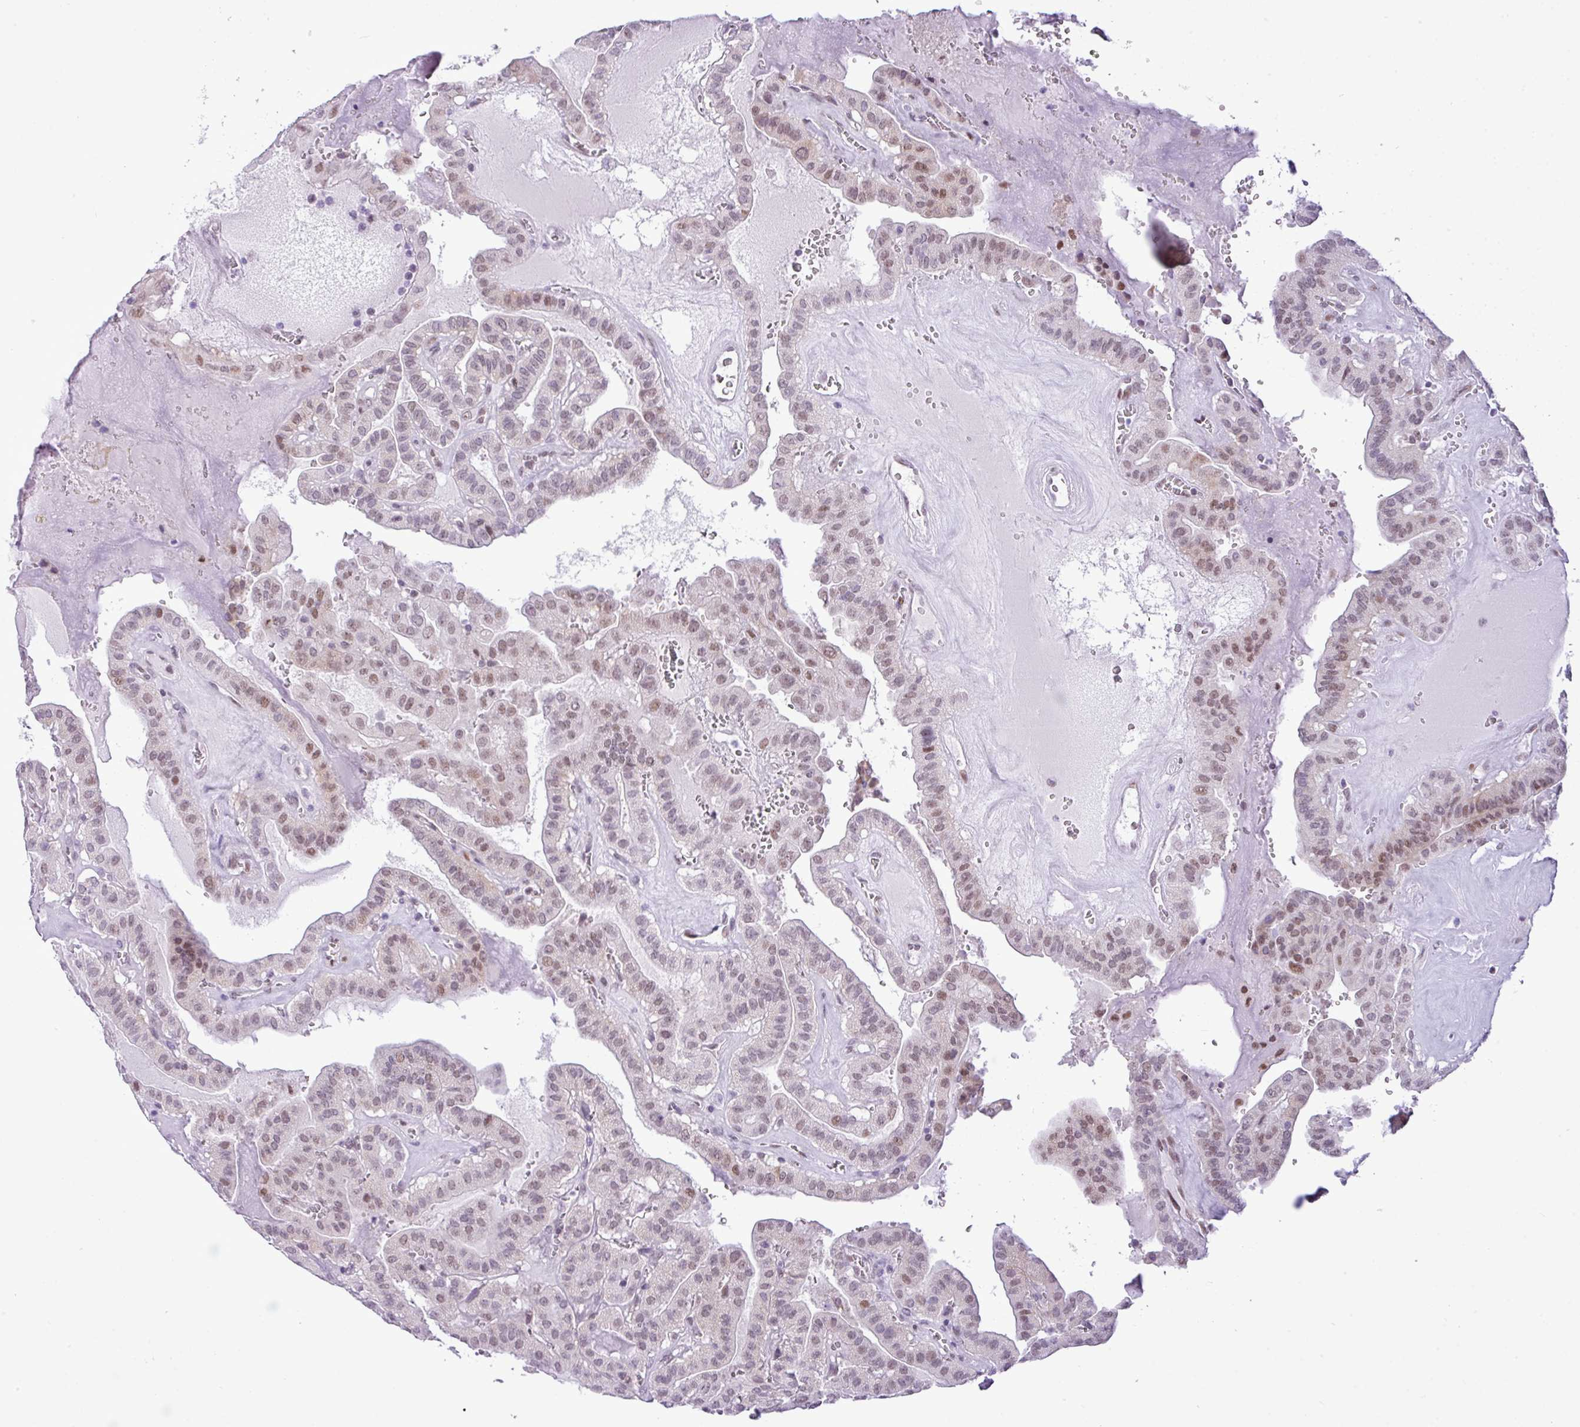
{"staining": {"intensity": "weak", "quantity": ">75%", "location": "nuclear"}, "tissue": "thyroid cancer", "cell_type": "Tumor cells", "image_type": "cancer", "snomed": [{"axis": "morphology", "description": "Papillary adenocarcinoma, NOS"}, {"axis": "topography", "description": "Thyroid gland"}], "caption": "Brown immunohistochemical staining in human thyroid cancer (papillary adenocarcinoma) shows weak nuclear positivity in approximately >75% of tumor cells. Nuclei are stained in blue.", "gene": "ELOA2", "patient": {"sex": "male", "age": 52}}